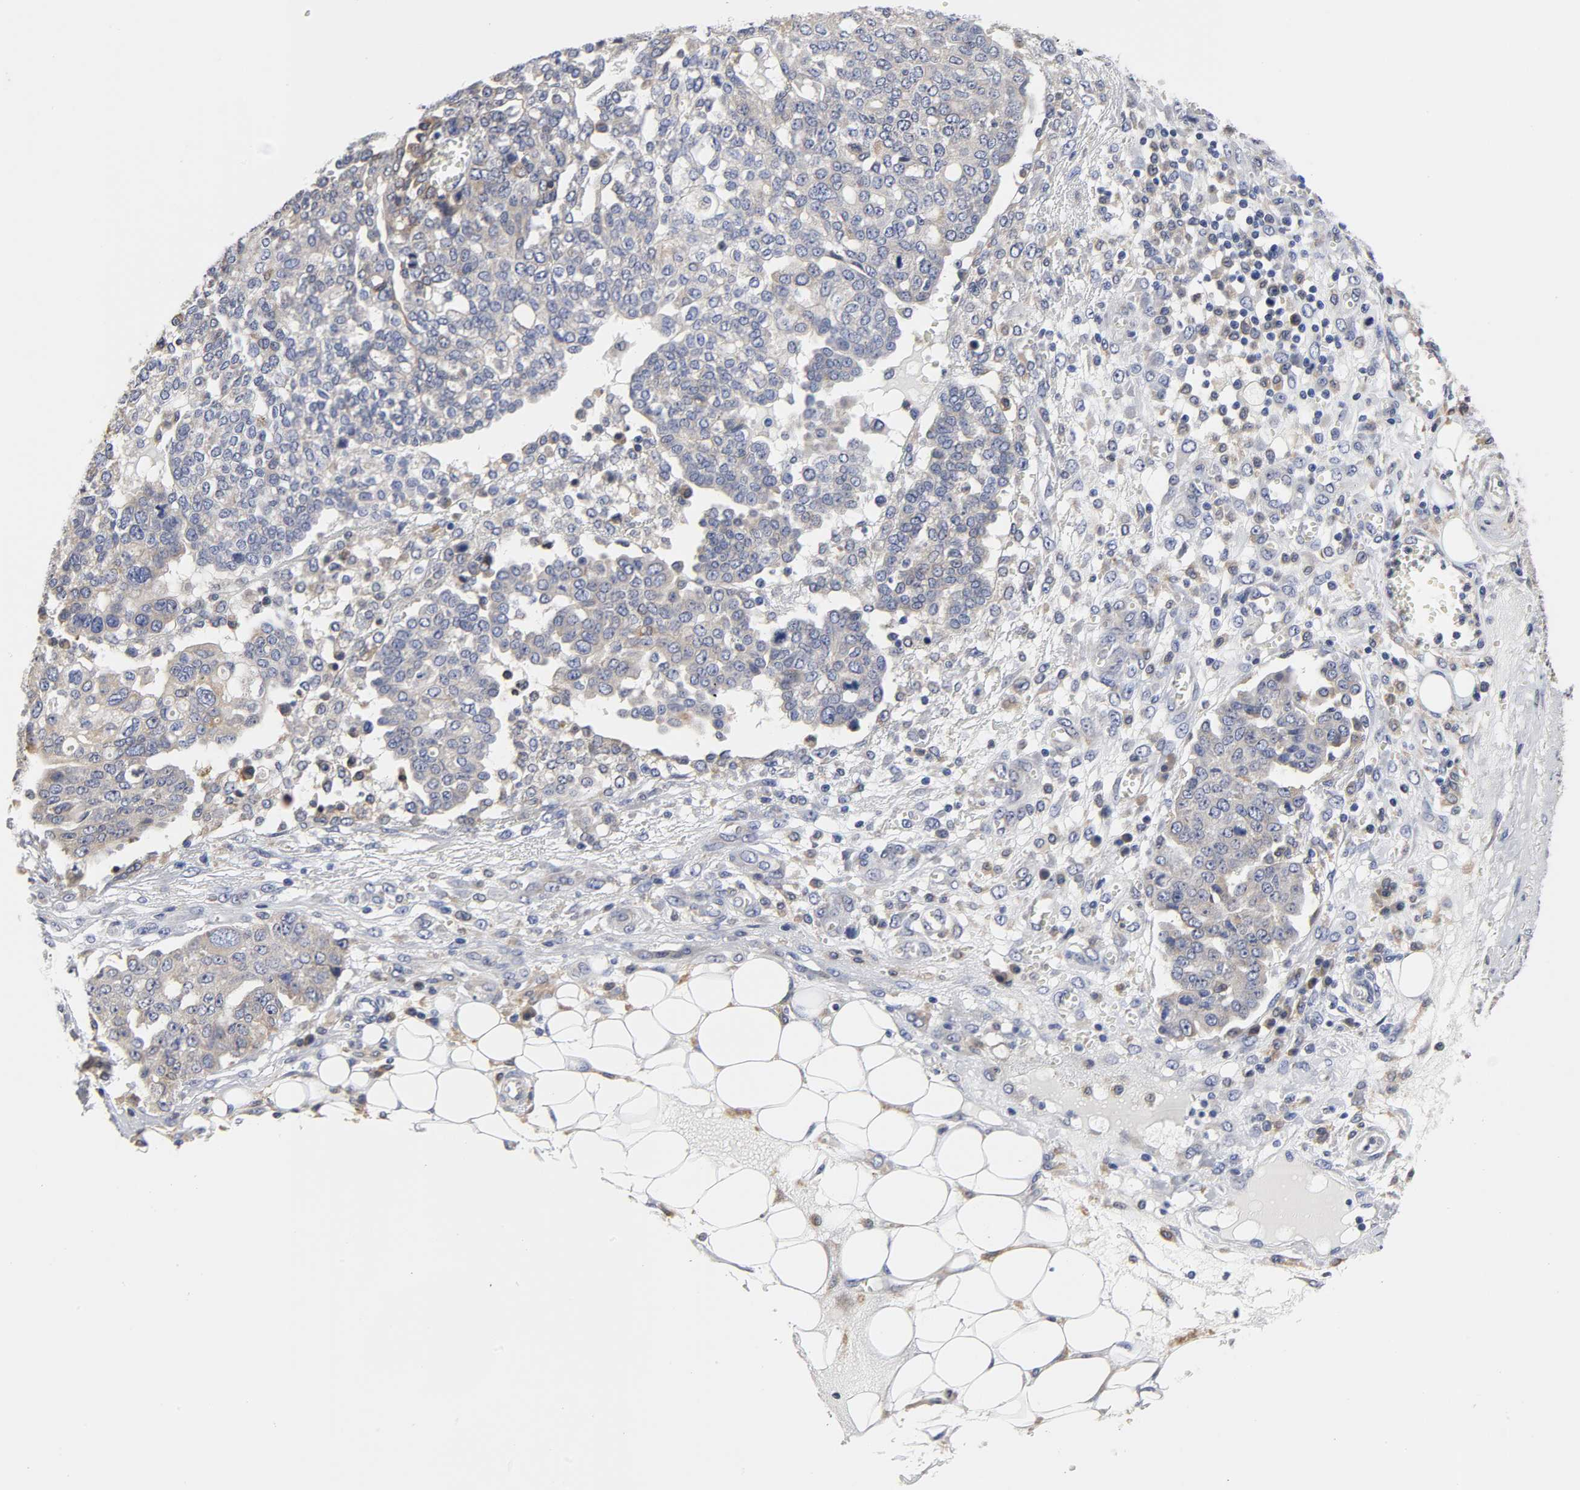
{"staining": {"intensity": "weak", "quantity": "<25%", "location": "cytoplasmic/membranous"}, "tissue": "ovarian cancer", "cell_type": "Tumor cells", "image_type": "cancer", "snomed": [{"axis": "morphology", "description": "Cystadenocarcinoma, serous, NOS"}, {"axis": "topography", "description": "Soft tissue"}, {"axis": "topography", "description": "Ovary"}], "caption": "Tumor cells are negative for protein expression in human ovarian cancer.", "gene": "HCK", "patient": {"sex": "female", "age": 57}}